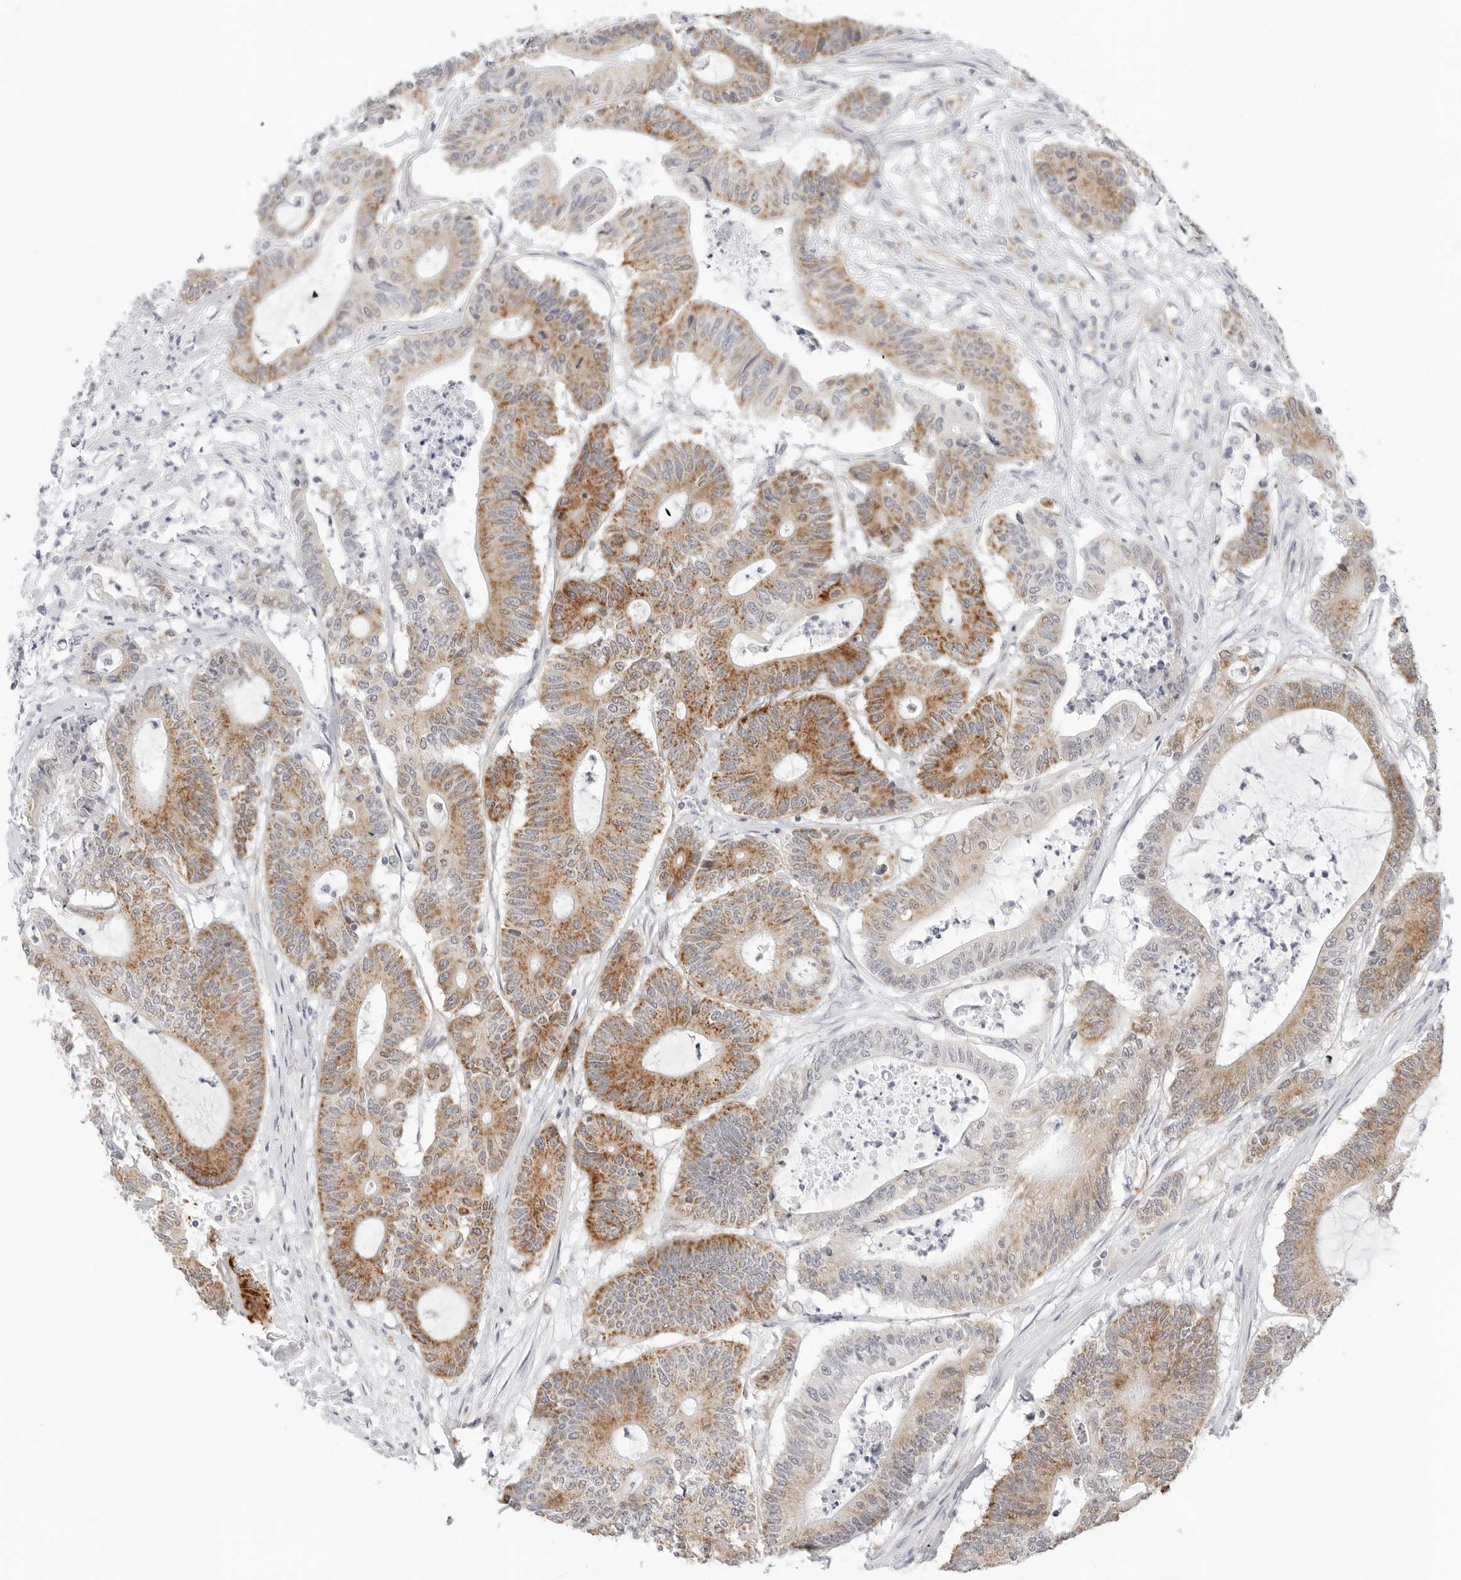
{"staining": {"intensity": "strong", "quantity": "25%-75%", "location": "cytoplasmic/membranous"}, "tissue": "colorectal cancer", "cell_type": "Tumor cells", "image_type": "cancer", "snomed": [{"axis": "morphology", "description": "Adenocarcinoma, NOS"}, {"axis": "topography", "description": "Colon"}], "caption": "Strong cytoplasmic/membranous positivity is present in approximately 25%-75% of tumor cells in adenocarcinoma (colorectal).", "gene": "RC3H1", "patient": {"sex": "female", "age": 84}}